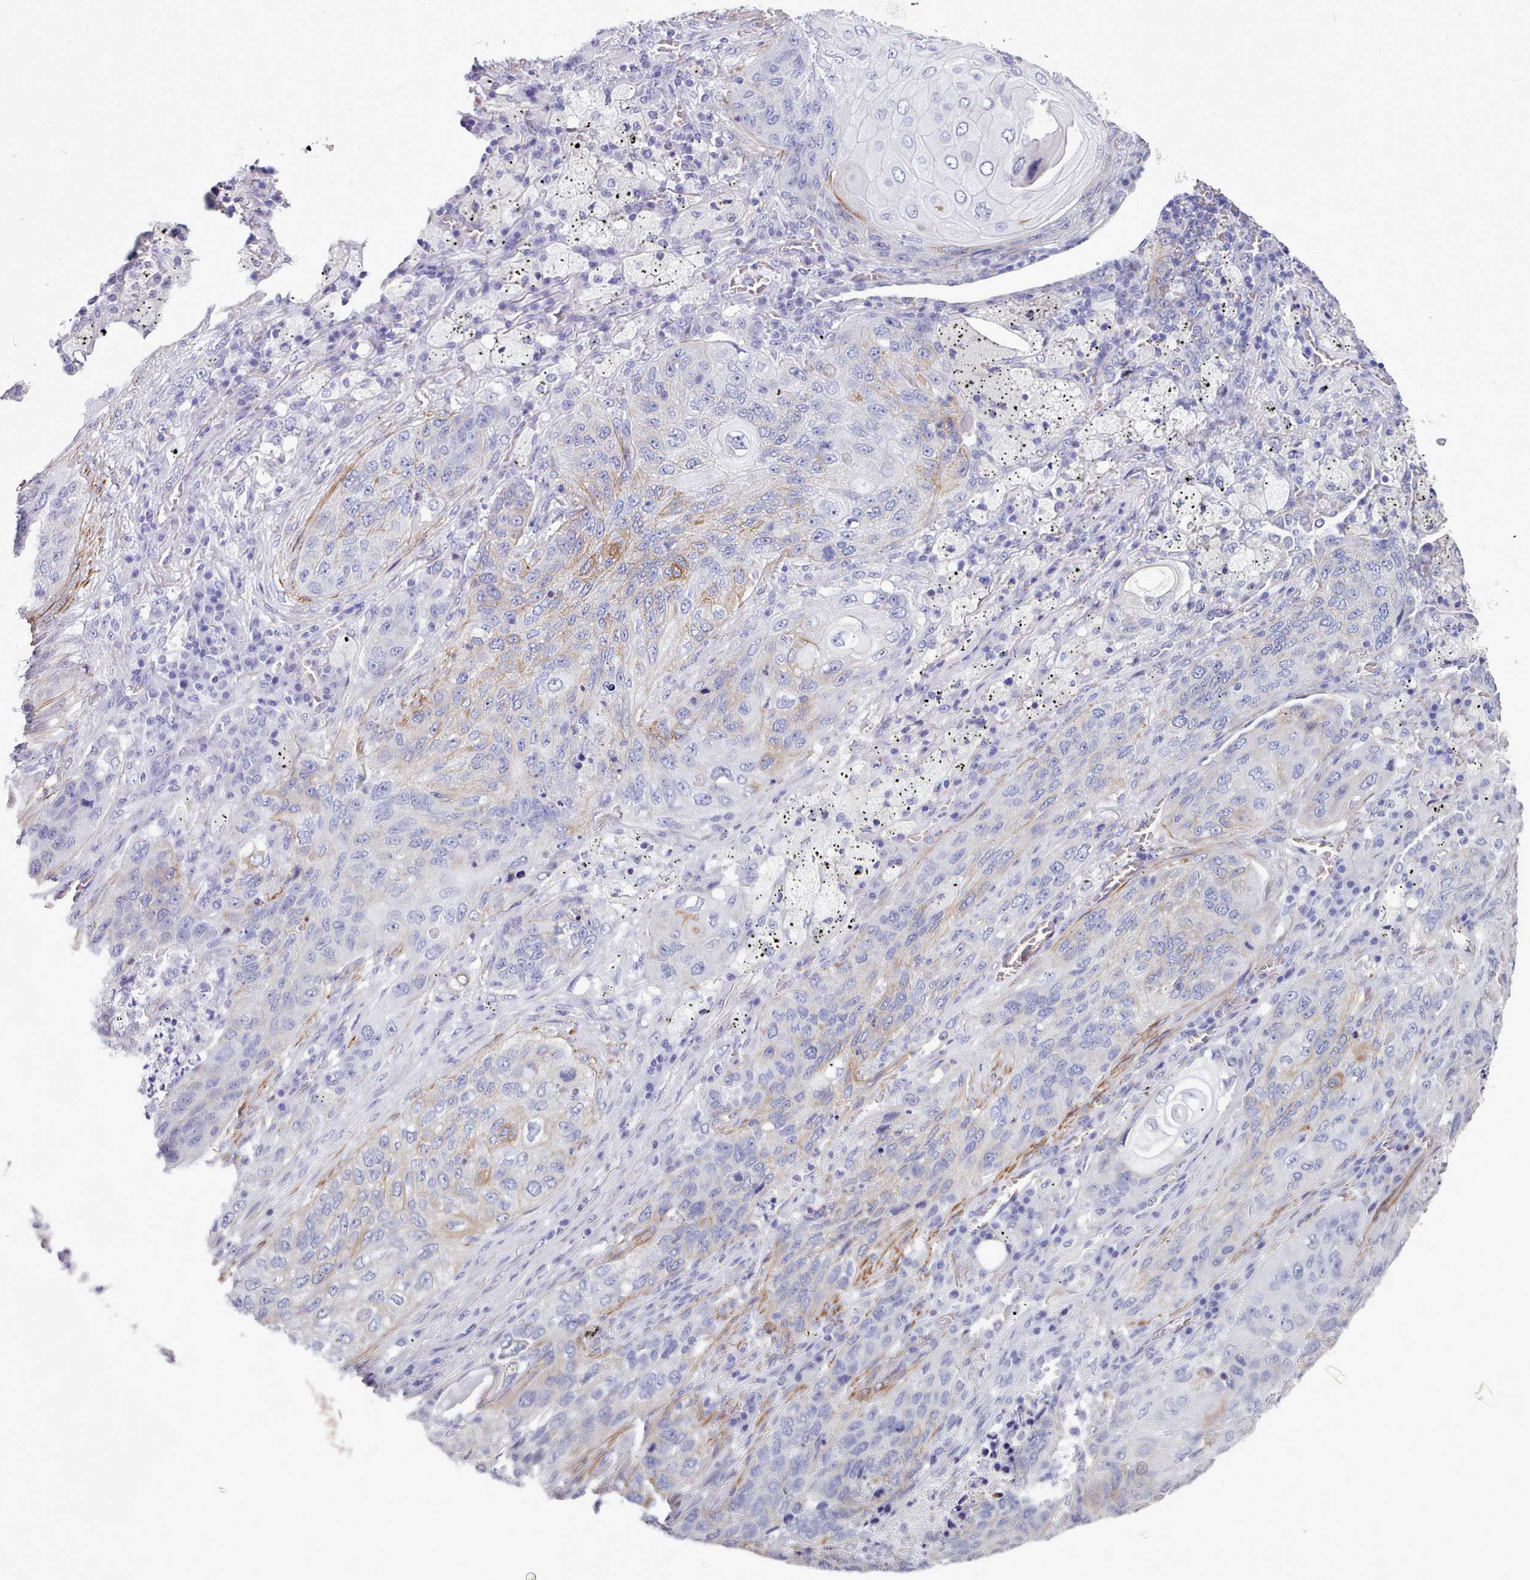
{"staining": {"intensity": "moderate", "quantity": "<25%", "location": "cytoplasmic/membranous"}, "tissue": "lung cancer", "cell_type": "Tumor cells", "image_type": "cancer", "snomed": [{"axis": "morphology", "description": "Squamous cell carcinoma, NOS"}, {"axis": "topography", "description": "Lung"}], "caption": "Immunohistochemical staining of human lung cancer (squamous cell carcinoma) reveals low levels of moderate cytoplasmic/membranous protein expression in about <25% of tumor cells. (Stains: DAB (3,3'-diaminobenzidine) in brown, nuclei in blue, Microscopy: brightfield microscopy at high magnification).", "gene": "FPGS", "patient": {"sex": "female", "age": 63}}